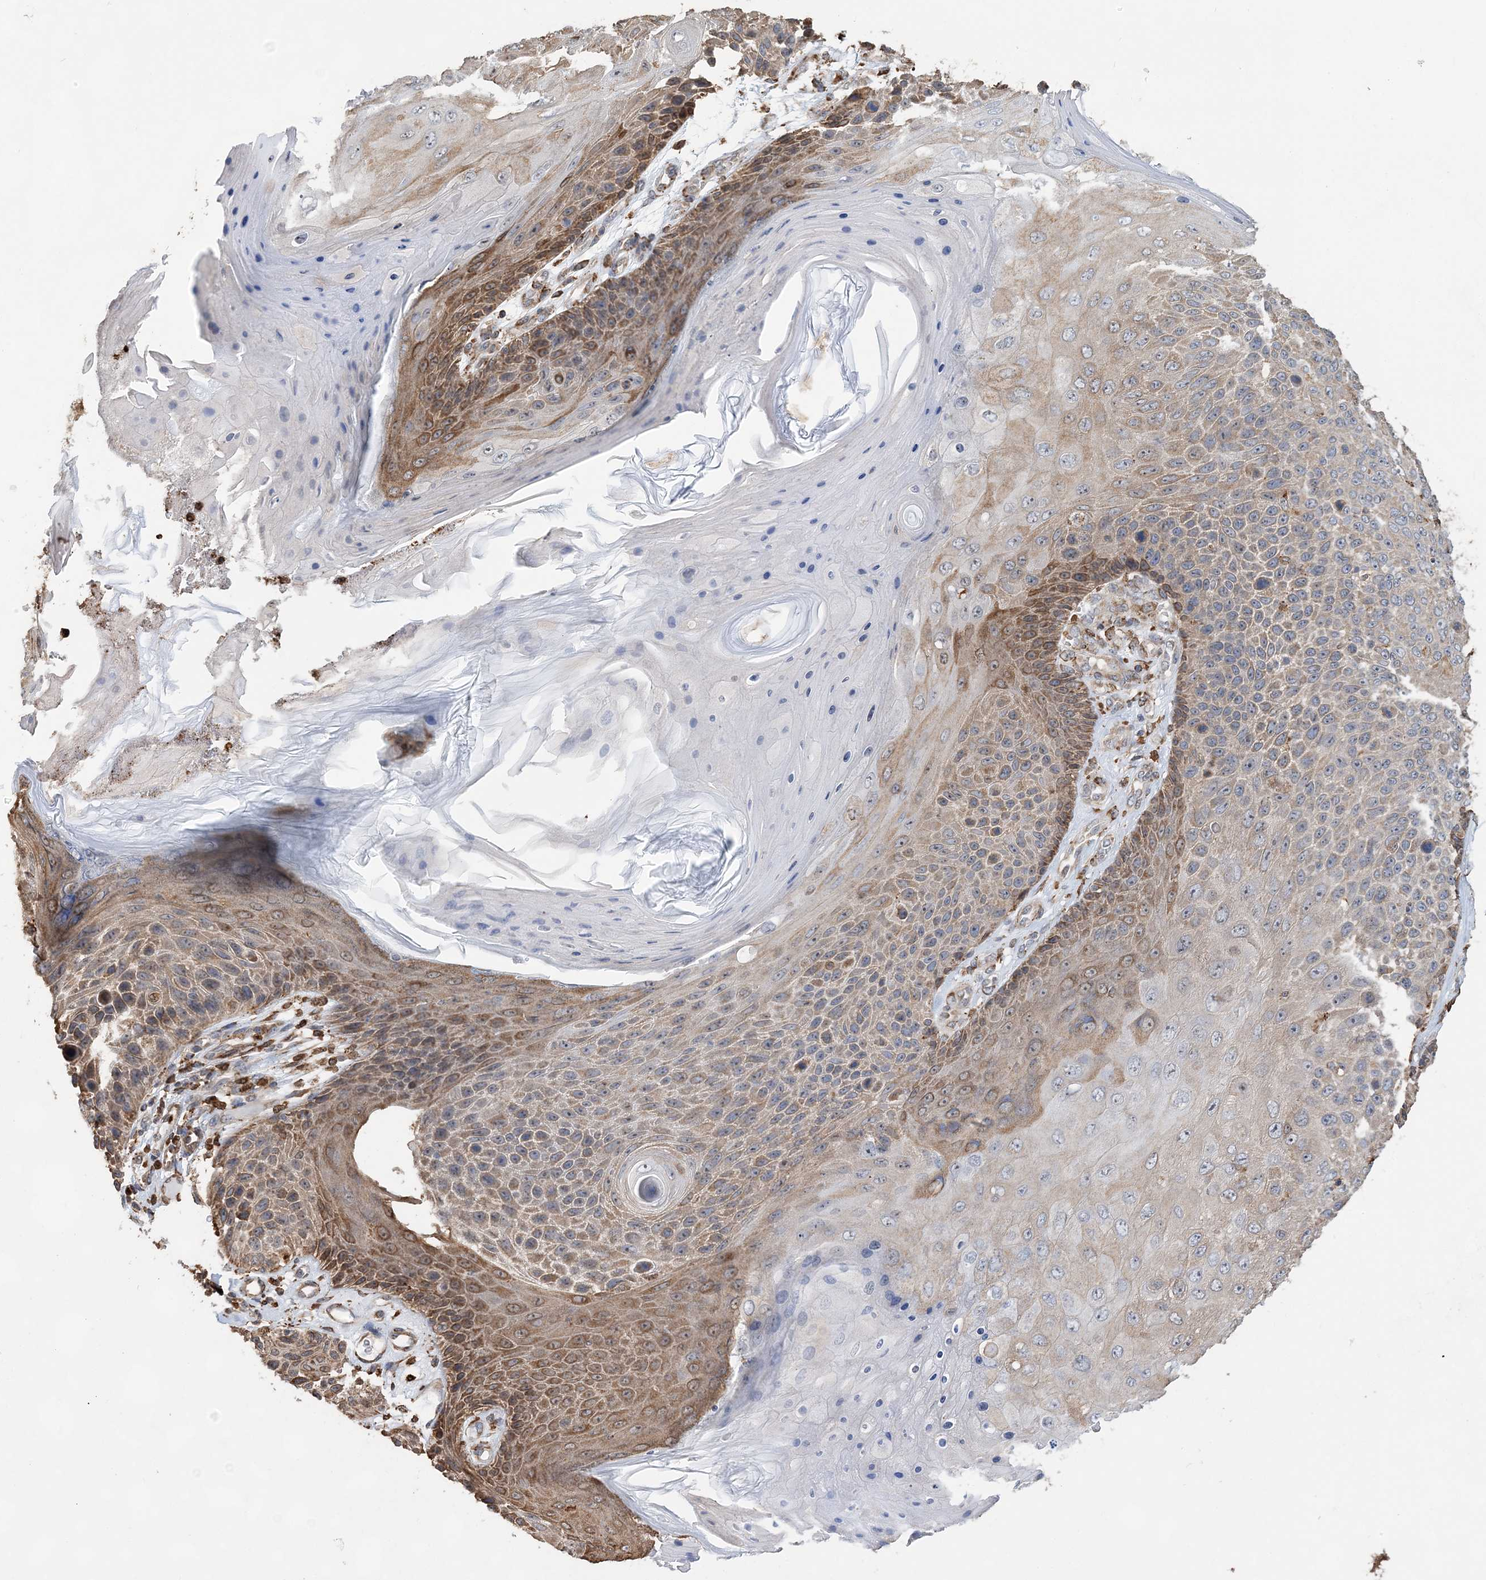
{"staining": {"intensity": "moderate", "quantity": ">75%", "location": "cytoplasmic/membranous"}, "tissue": "skin cancer", "cell_type": "Tumor cells", "image_type": "cancer", "snomed": [{"axis": "morphology", "description": "Squamous cell carcinoma, NOS"}, {"axis": "topography", "description": "Skin"}], "caption": "Moderate cytoplasmic/membranous protein expression is present in approximately >75% of tumor cells in skin cancer.", "gene": "WDR12", "patient": {"sex": "female", "age": 88}}